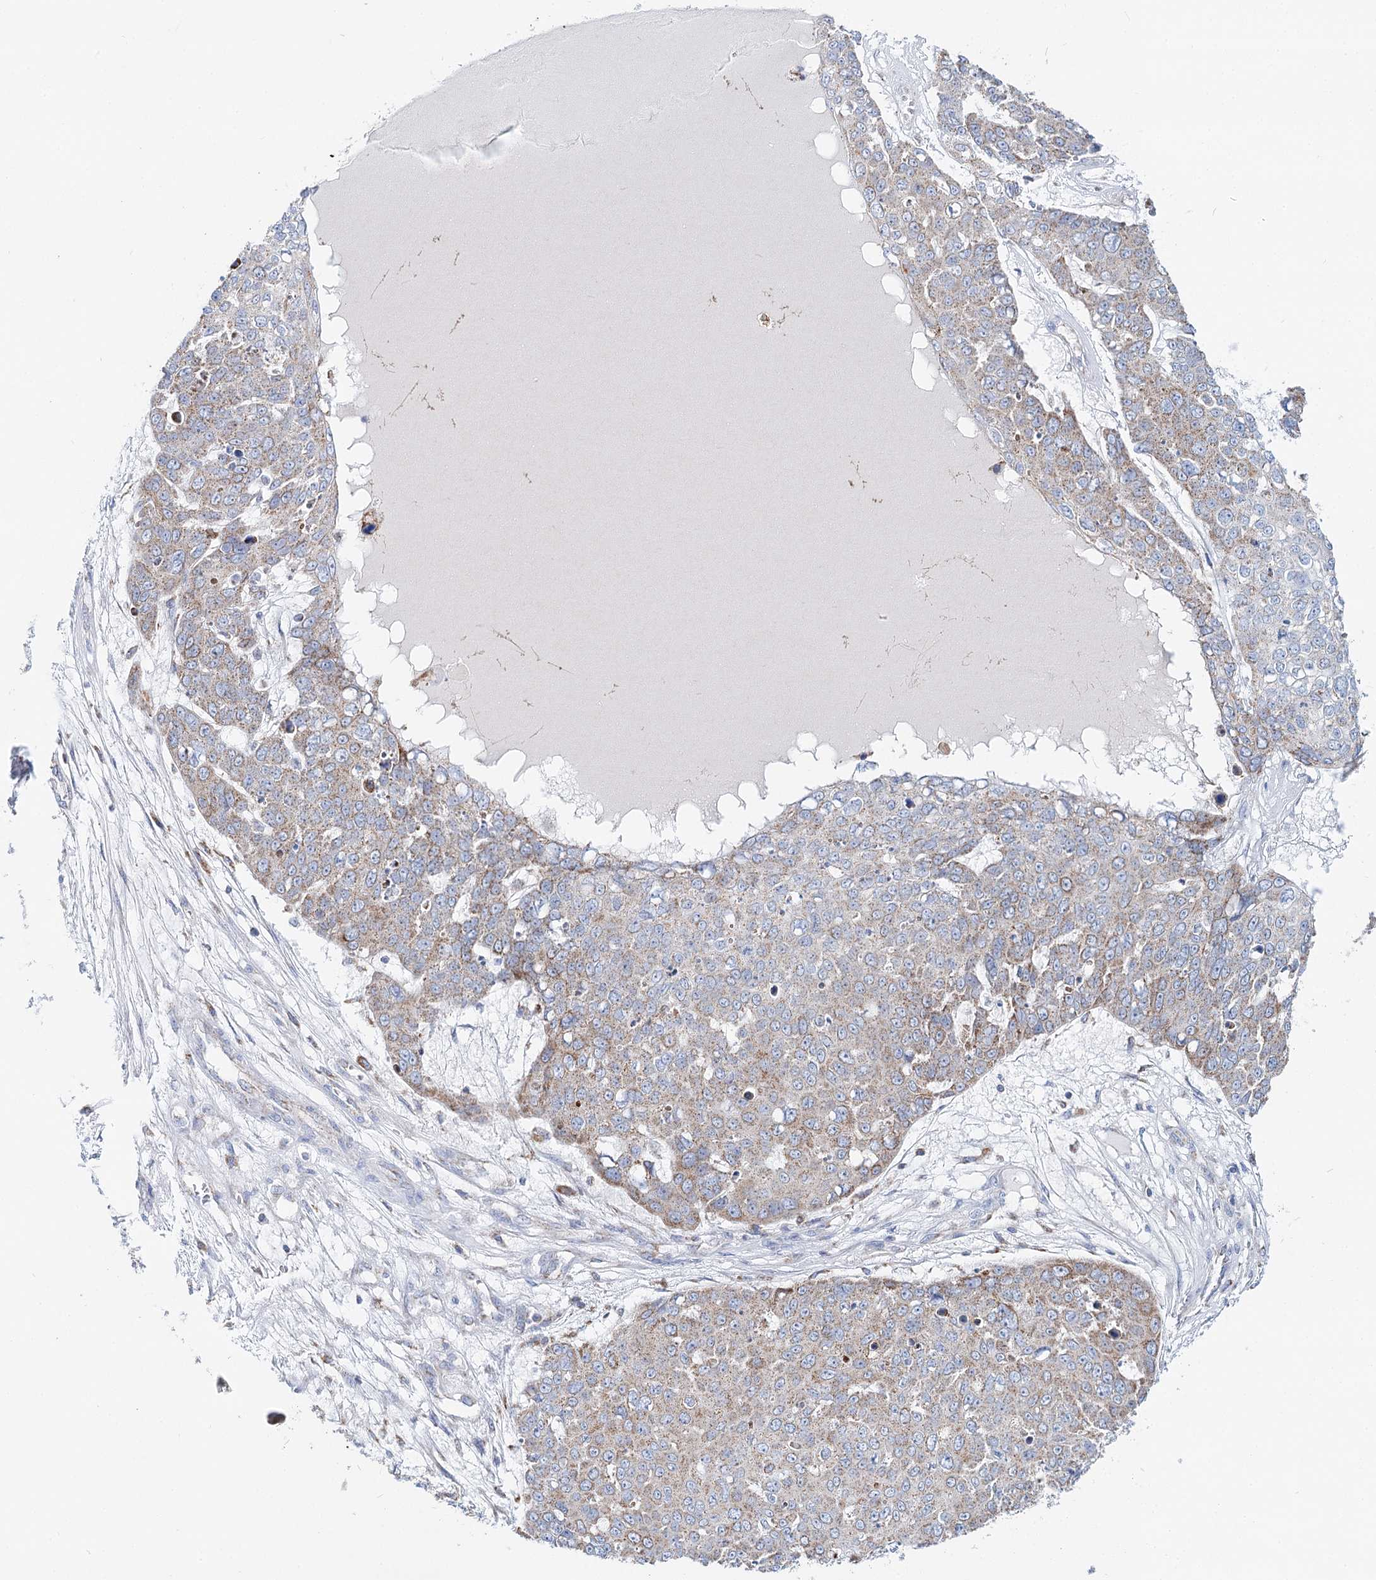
{"staining": {"intensity": "weak", "quantity": "<25%", "location": "cytoplasmic/membranous"}, "tissue": "skin cancer", "cell_type": "Tumor cells", "image_type": "cancer", "snomed": [{"axis": "morphology", "description": "Squamous cell carcinoma, NOS"}, {"axis": "topography", "description": "Skin"}], "caption": "Immunohistochemistry (IHC) image of human skin cancer (squamous cell carcinoma) stained for a protein (brown), which demonstrates no expression in tumor cells.", "gene": "MCCC2", "patient": {"sex": "male", "age": 71}}